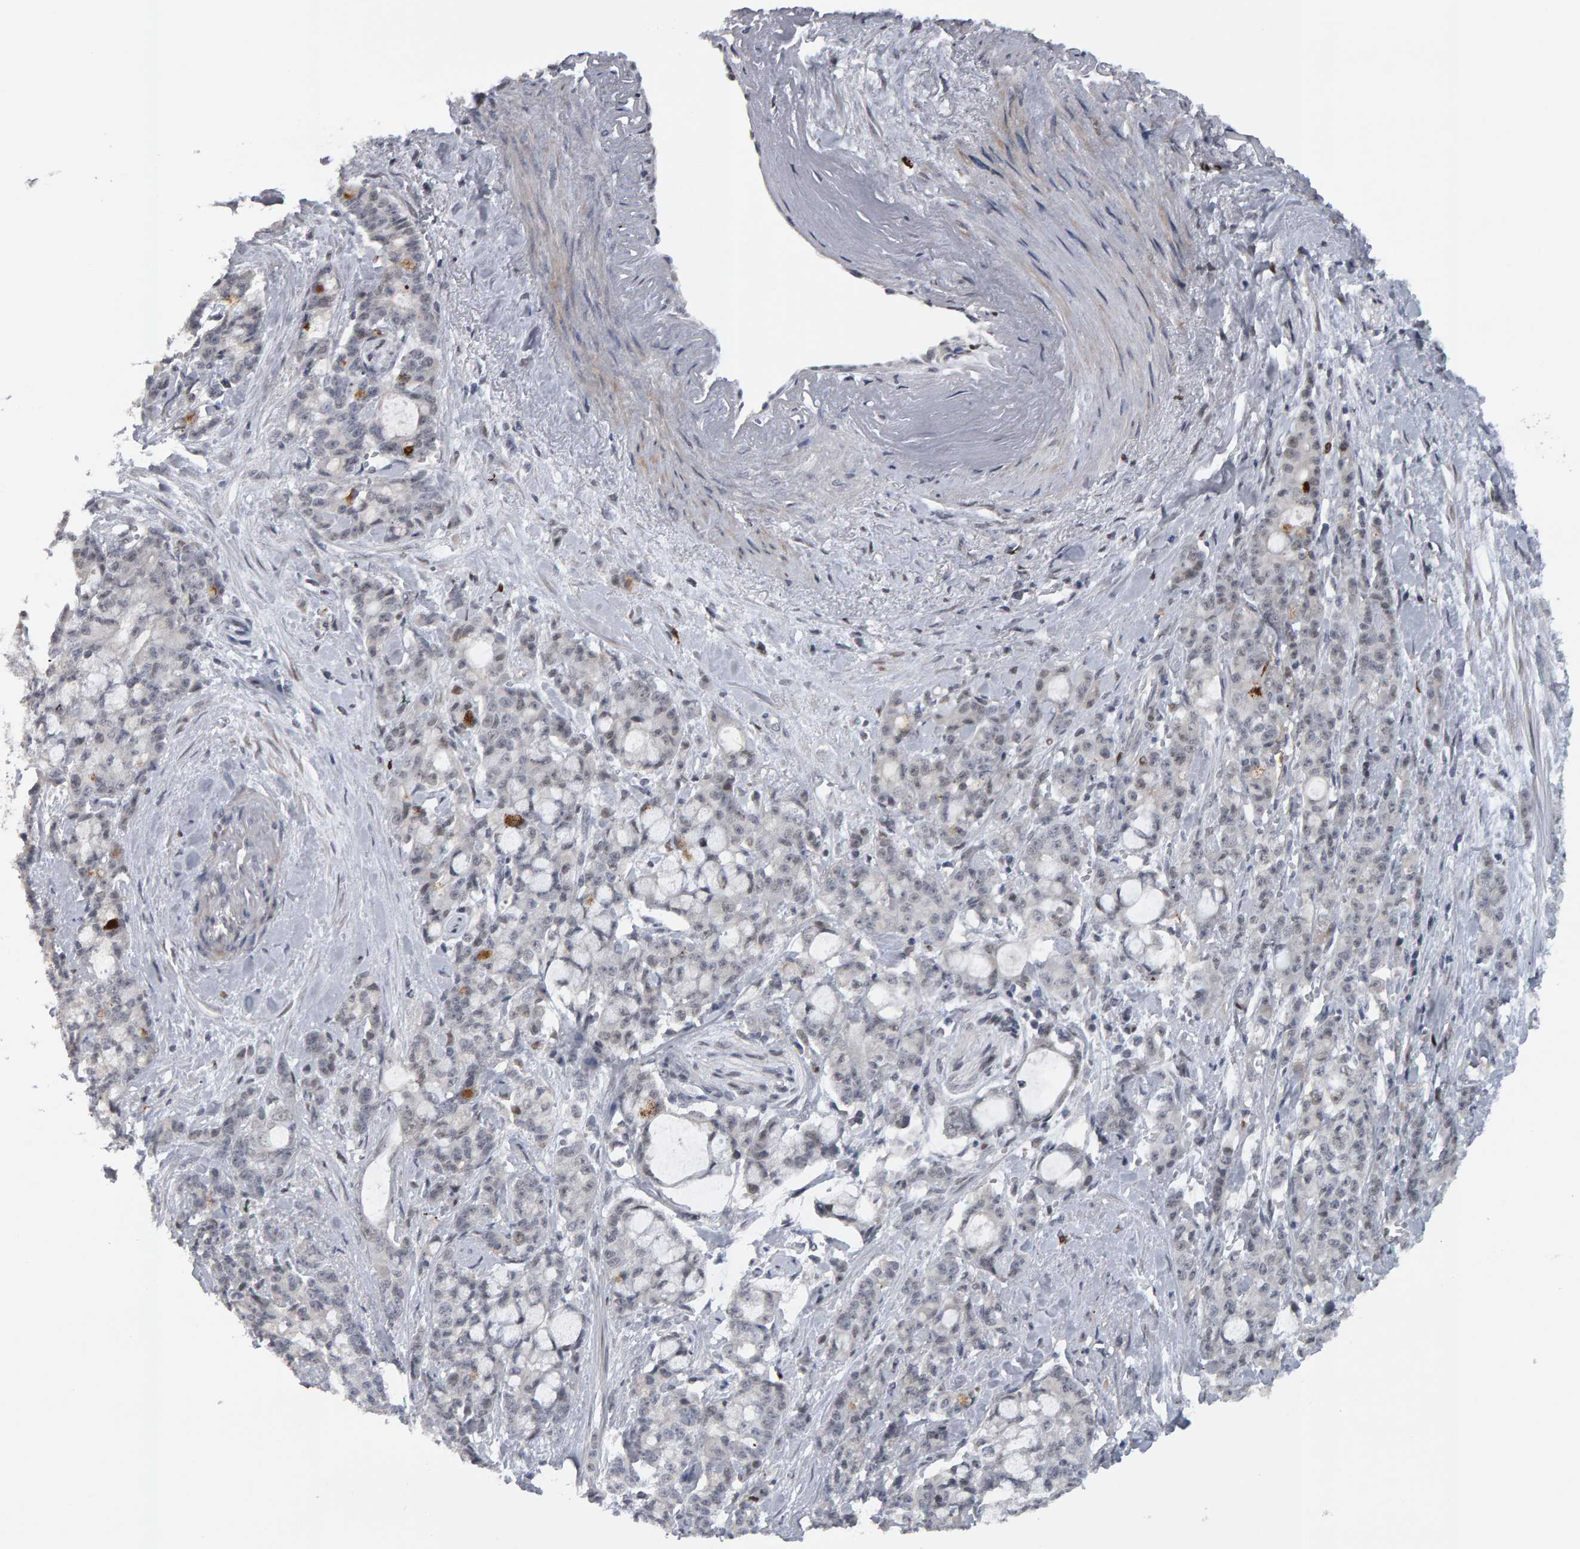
{"staining": {"intensity": "negative", "quantity": "none", "location": "none"}, "tissue": "pancreatic cancer", "cell_type": "Tumor cells", "image_type": "cancer", "snomed": [{"axis": "morphology", "description": "Adenocarcinoma, NOS"}, {"axis": "topography", "description": "Pancreas"}], "caption": "Human pancreatic cancer (adenocarcinoma) stained for a protein using immunohistochemistry (IHC) reveals no positivity in tumor cells.", "gene": "IPO8", "patient": {"sex": "female", "age": 73}}